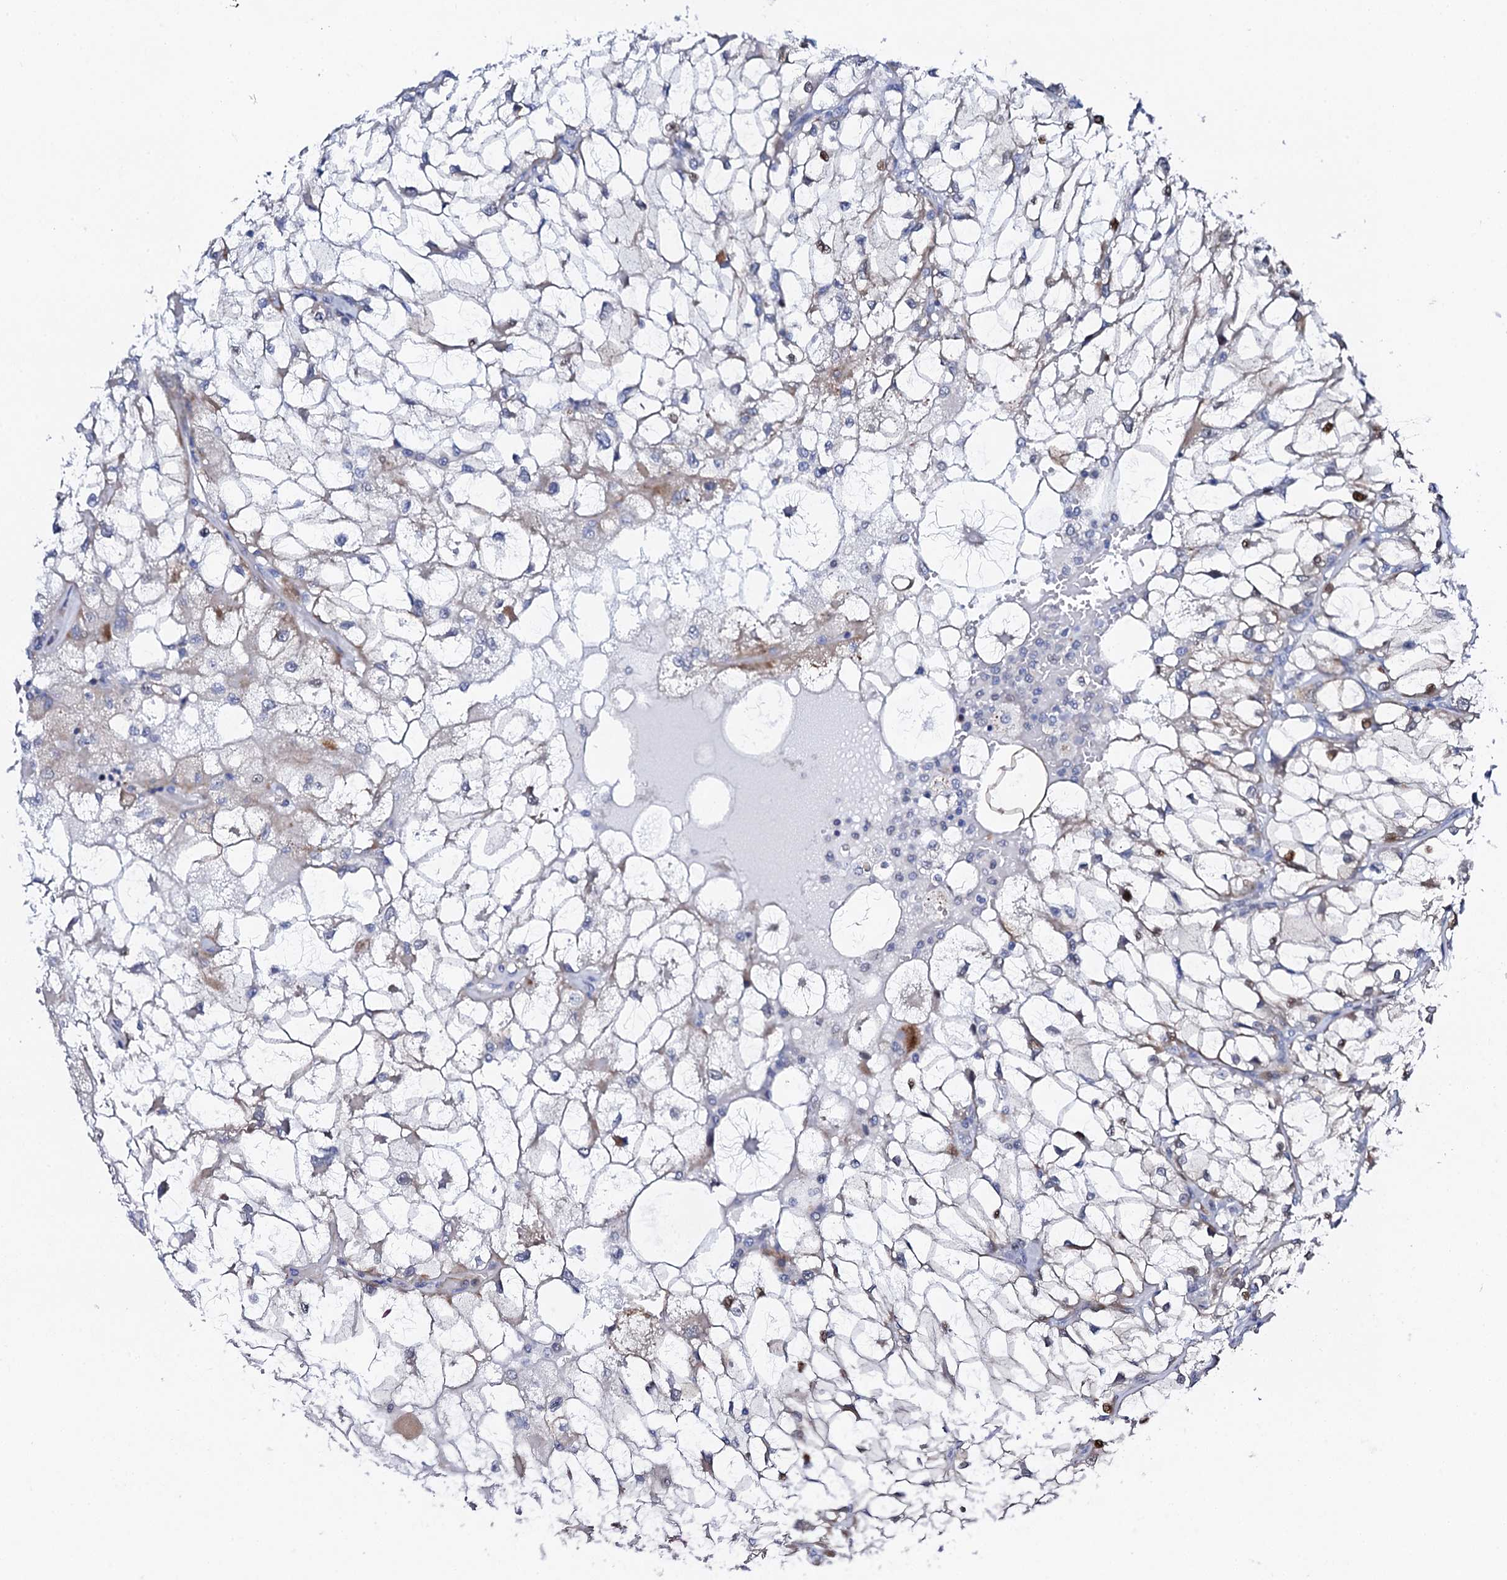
{"staining": {"intensity": "moderate", "quantity": "<25%", "location": "nuclear"}, "tissue": "renal cancer", "cell_type": "Tumor cells", "image_type": "cancer", "snomed": [{"axis": "morphology", "description": "Adenocarcinoma, NOS"}, {"axis": "topography", "description": "Kidney"}], "caption": "A low amount of moderate nuclear staining is present in about <25% of tumor cells in renal cancer (adenocarcinoma) tissue.", "gene": "NUDT13", "patient": {"sex": "female", "age": 69}}